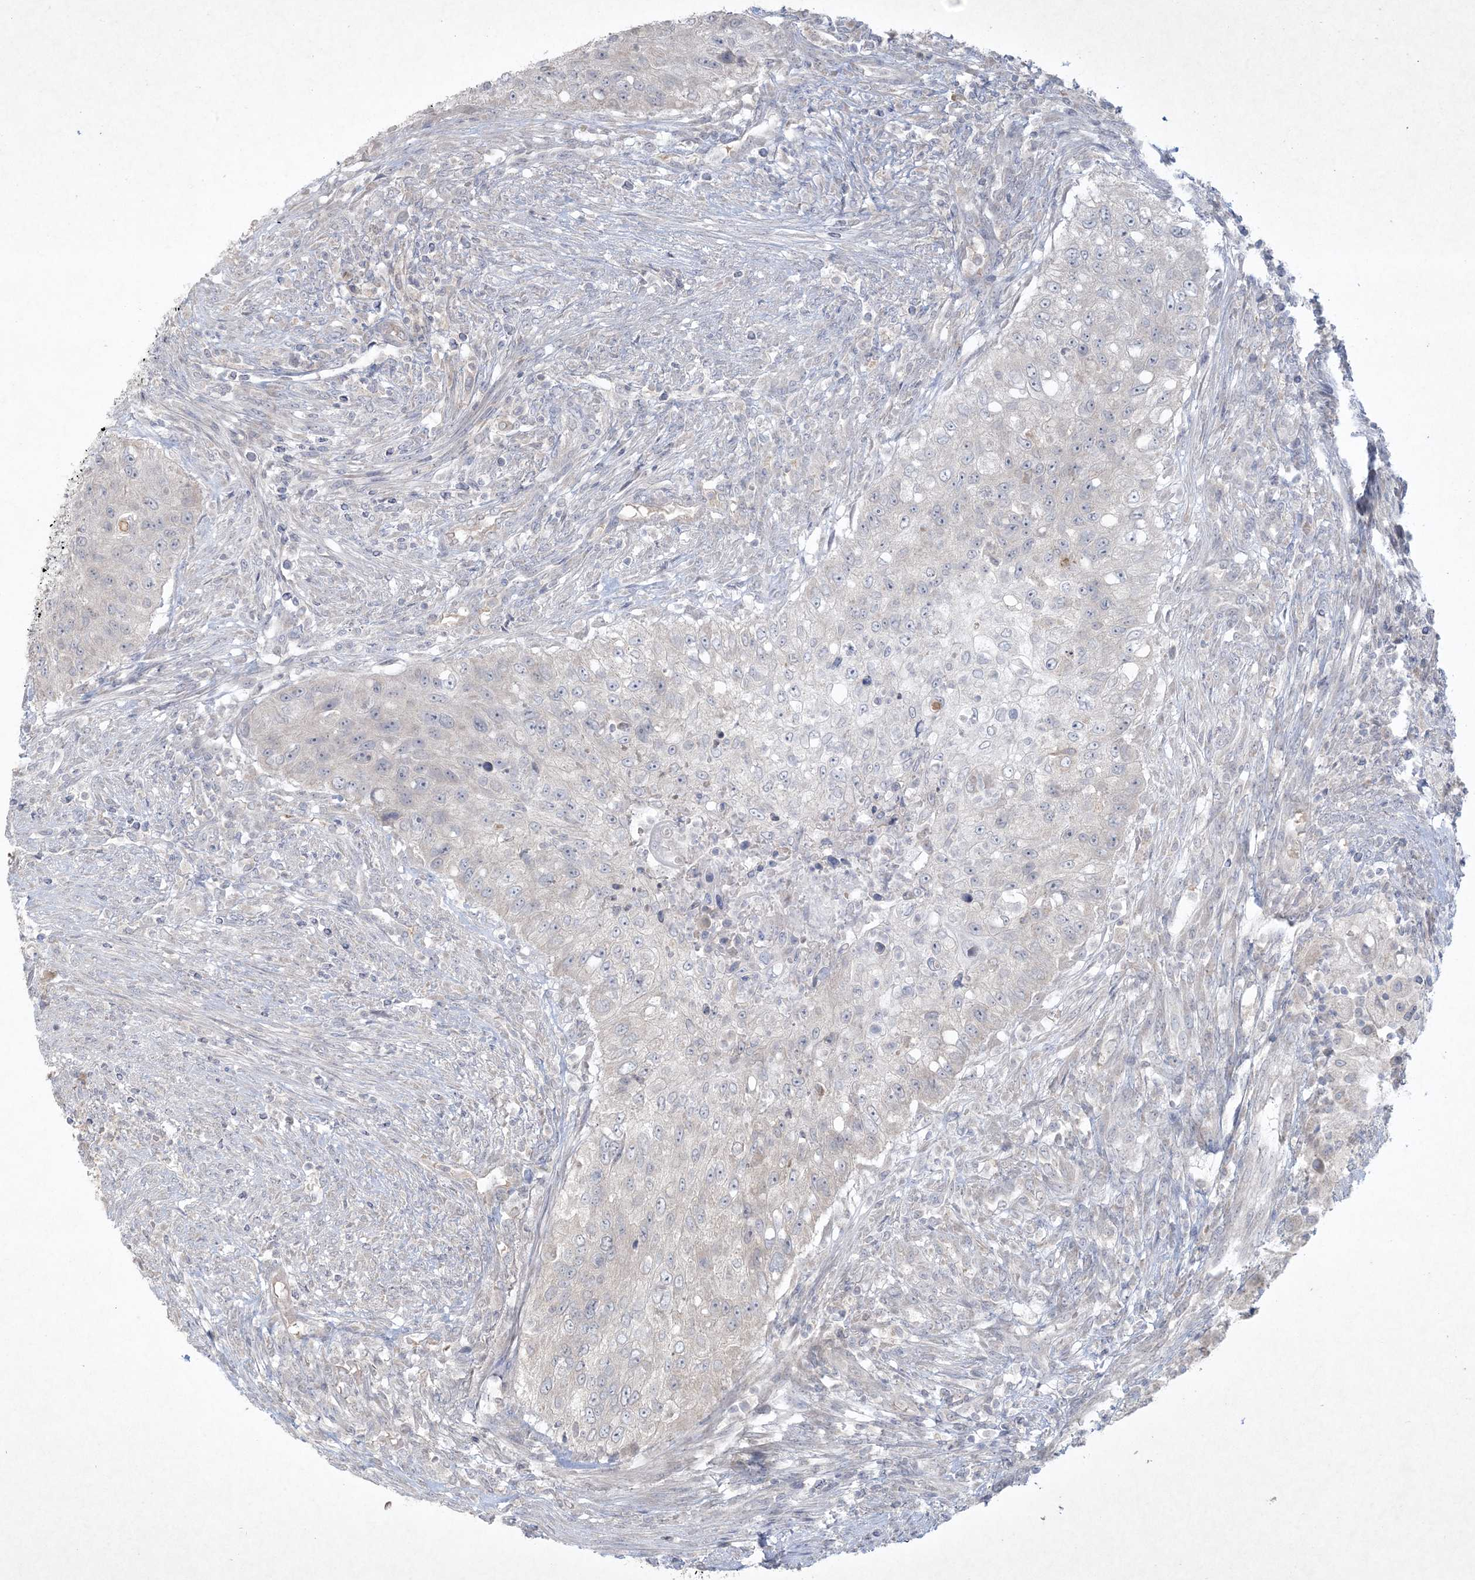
{"staining": {"intensity": "negative", "quantity": "none", "location": "none"}, "tissue": "urothelial cancer", "cell_type": "Tumor cells", "image_type": "cancer", "snomed": [{"axis": "morphology", "description": "Urothelial carcinoma, High grade"}, {"axis": "topography", "description": "Urinary bladder"}], "caption": "DAB (3,3'-diaminobenzidine) immunohistochemical staining of high-grade urothelial carcinoma demonstrates no significant expression in tumor cells. The staining is performed using DAB (3,3'-diaminobenzidine) brown chromogen with nuclei counter-stained in using hematoxylin.", "gene": "NRBP2", "patient": {"sex": "female", "age": 60}}